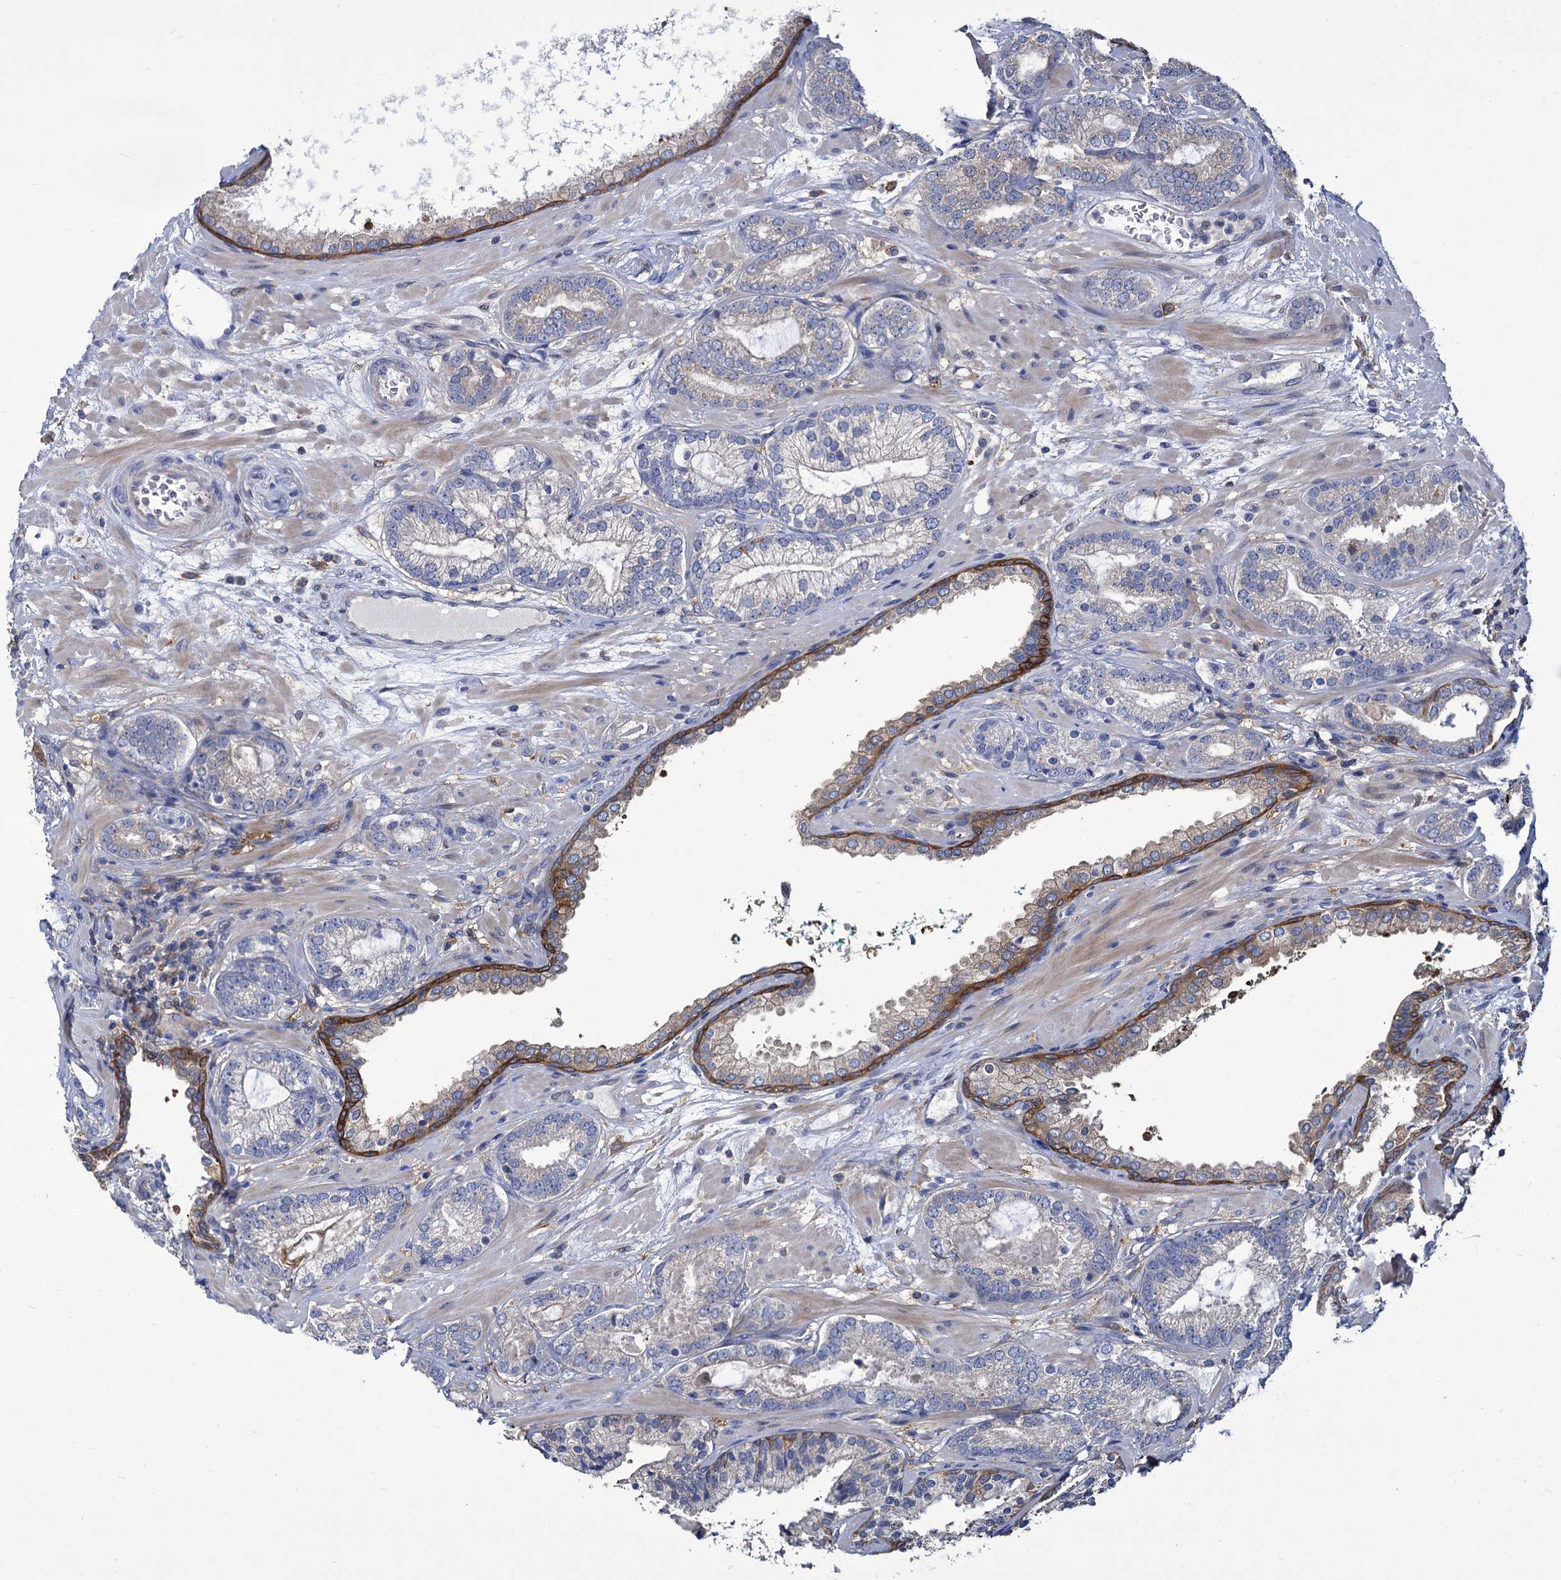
{"staining": {"intensity": "negative", "quantity": "none", "location": "none"}, "tissue": "prostate cancer", "cell_type": "Tumor cells", "image_type": "cancer", "snomed": [{"axis": "morphology", "description": "Adenocarcinoma, High grade"}, {"axis": "topography", "description": "Prostate"}], "caption": "Protein analysis of adenocarcinoma (high-grade) (prostate) shows no significant positivity in tumor cells.", "gene": "GCLC", "patient": {"sex": "male", "age": 60}}